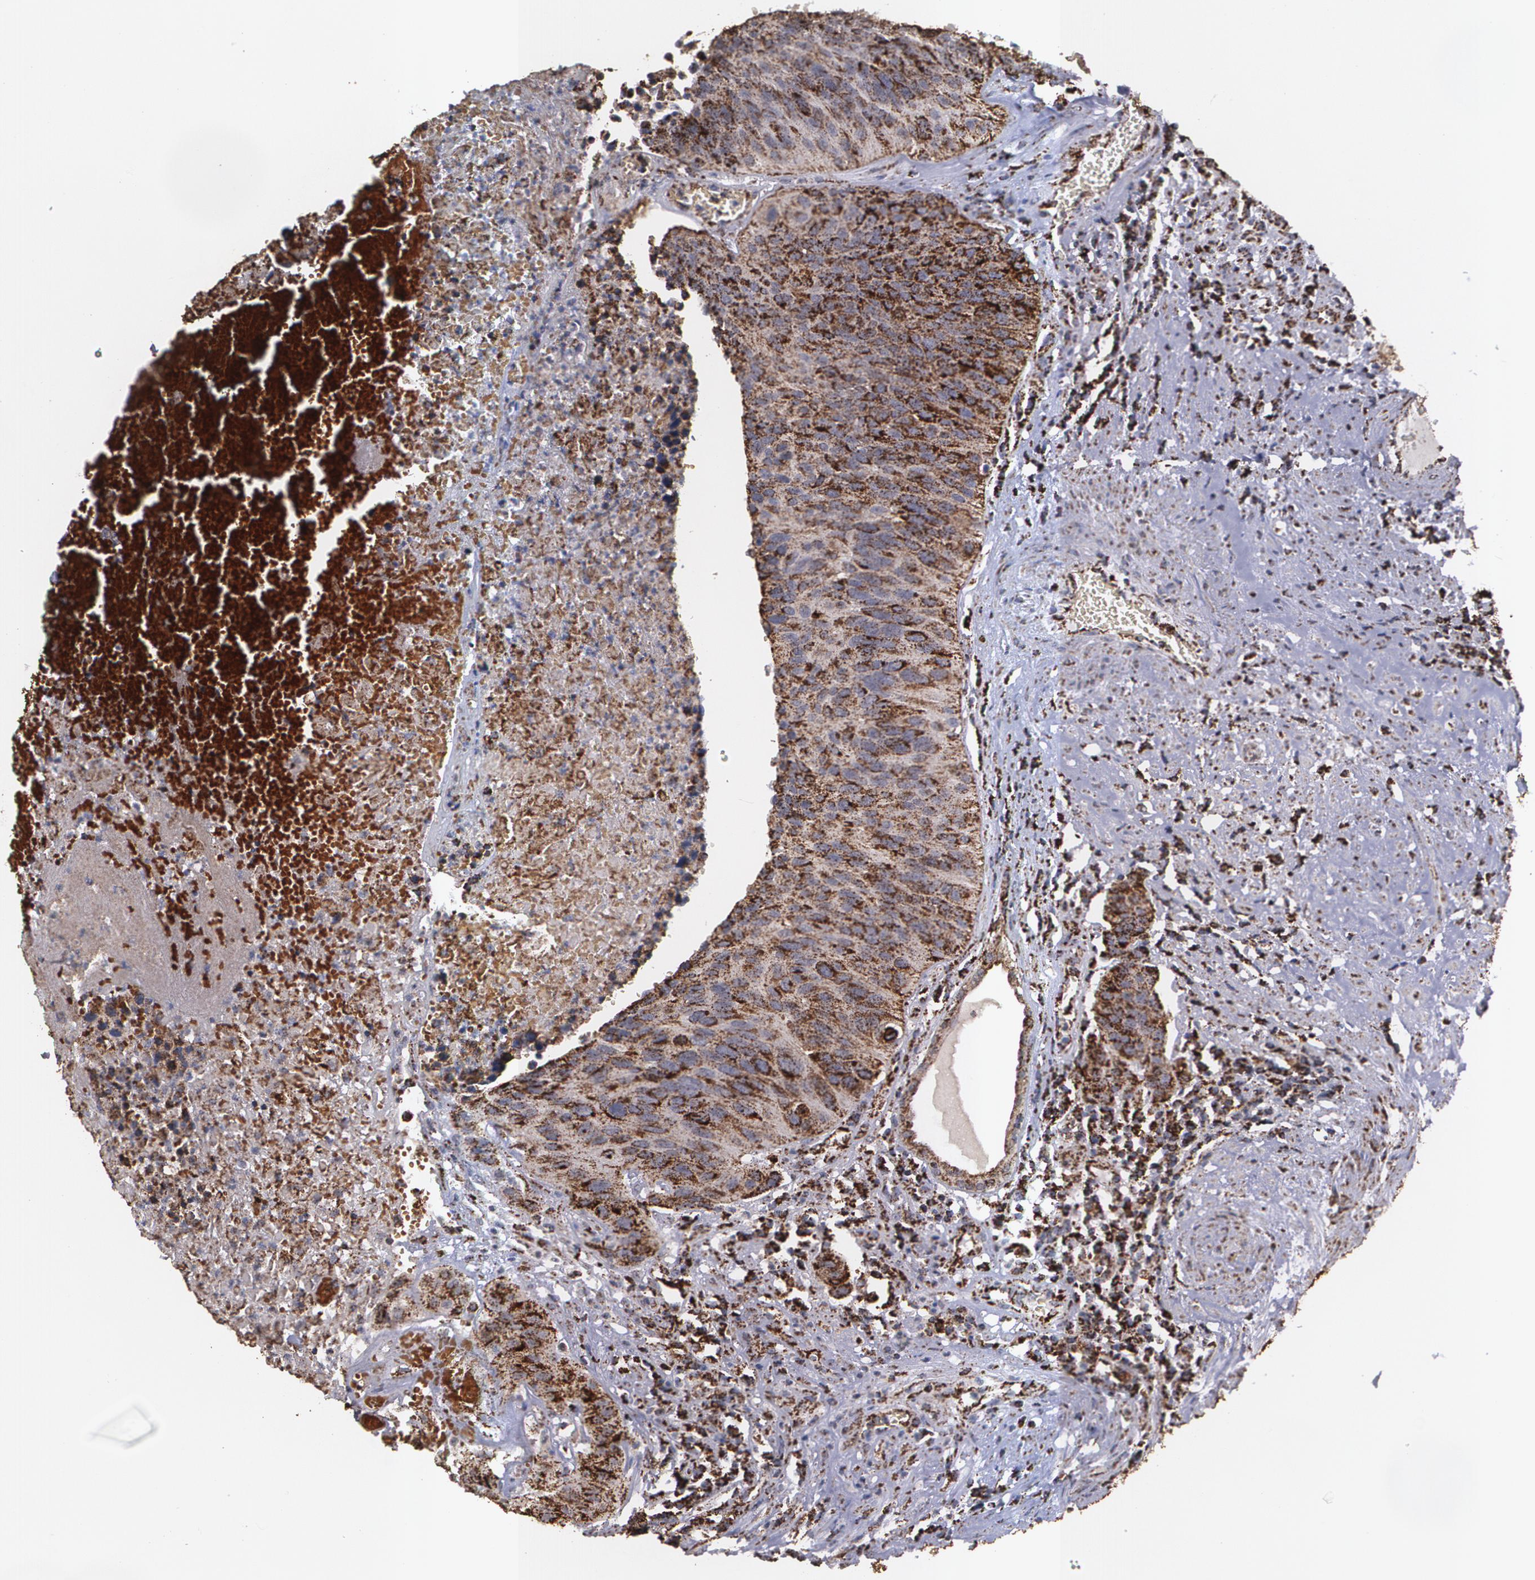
{"staining": {"intensity": "moderate", "quantity": ">75%", "location": "cytoplasmic/membranous"}, "tissue": "urothelial cancer", "cell_type": "Tumor cells", "image_type": "cancer", "snomed": [{"axis": "morphology", "description": "Urothelial carcinoma, High grade"}, {"axis": "topography", "description": "Urinary bladder"}], "caption": "Human urothelial carcinoma (high-grade) stained with a brown dye displays moderate cytoplasmic/membranous positive positivity in about >75% of tumor cells.", "gene": "HSPD1", "patient": {"sex": "male", "age": 66}}